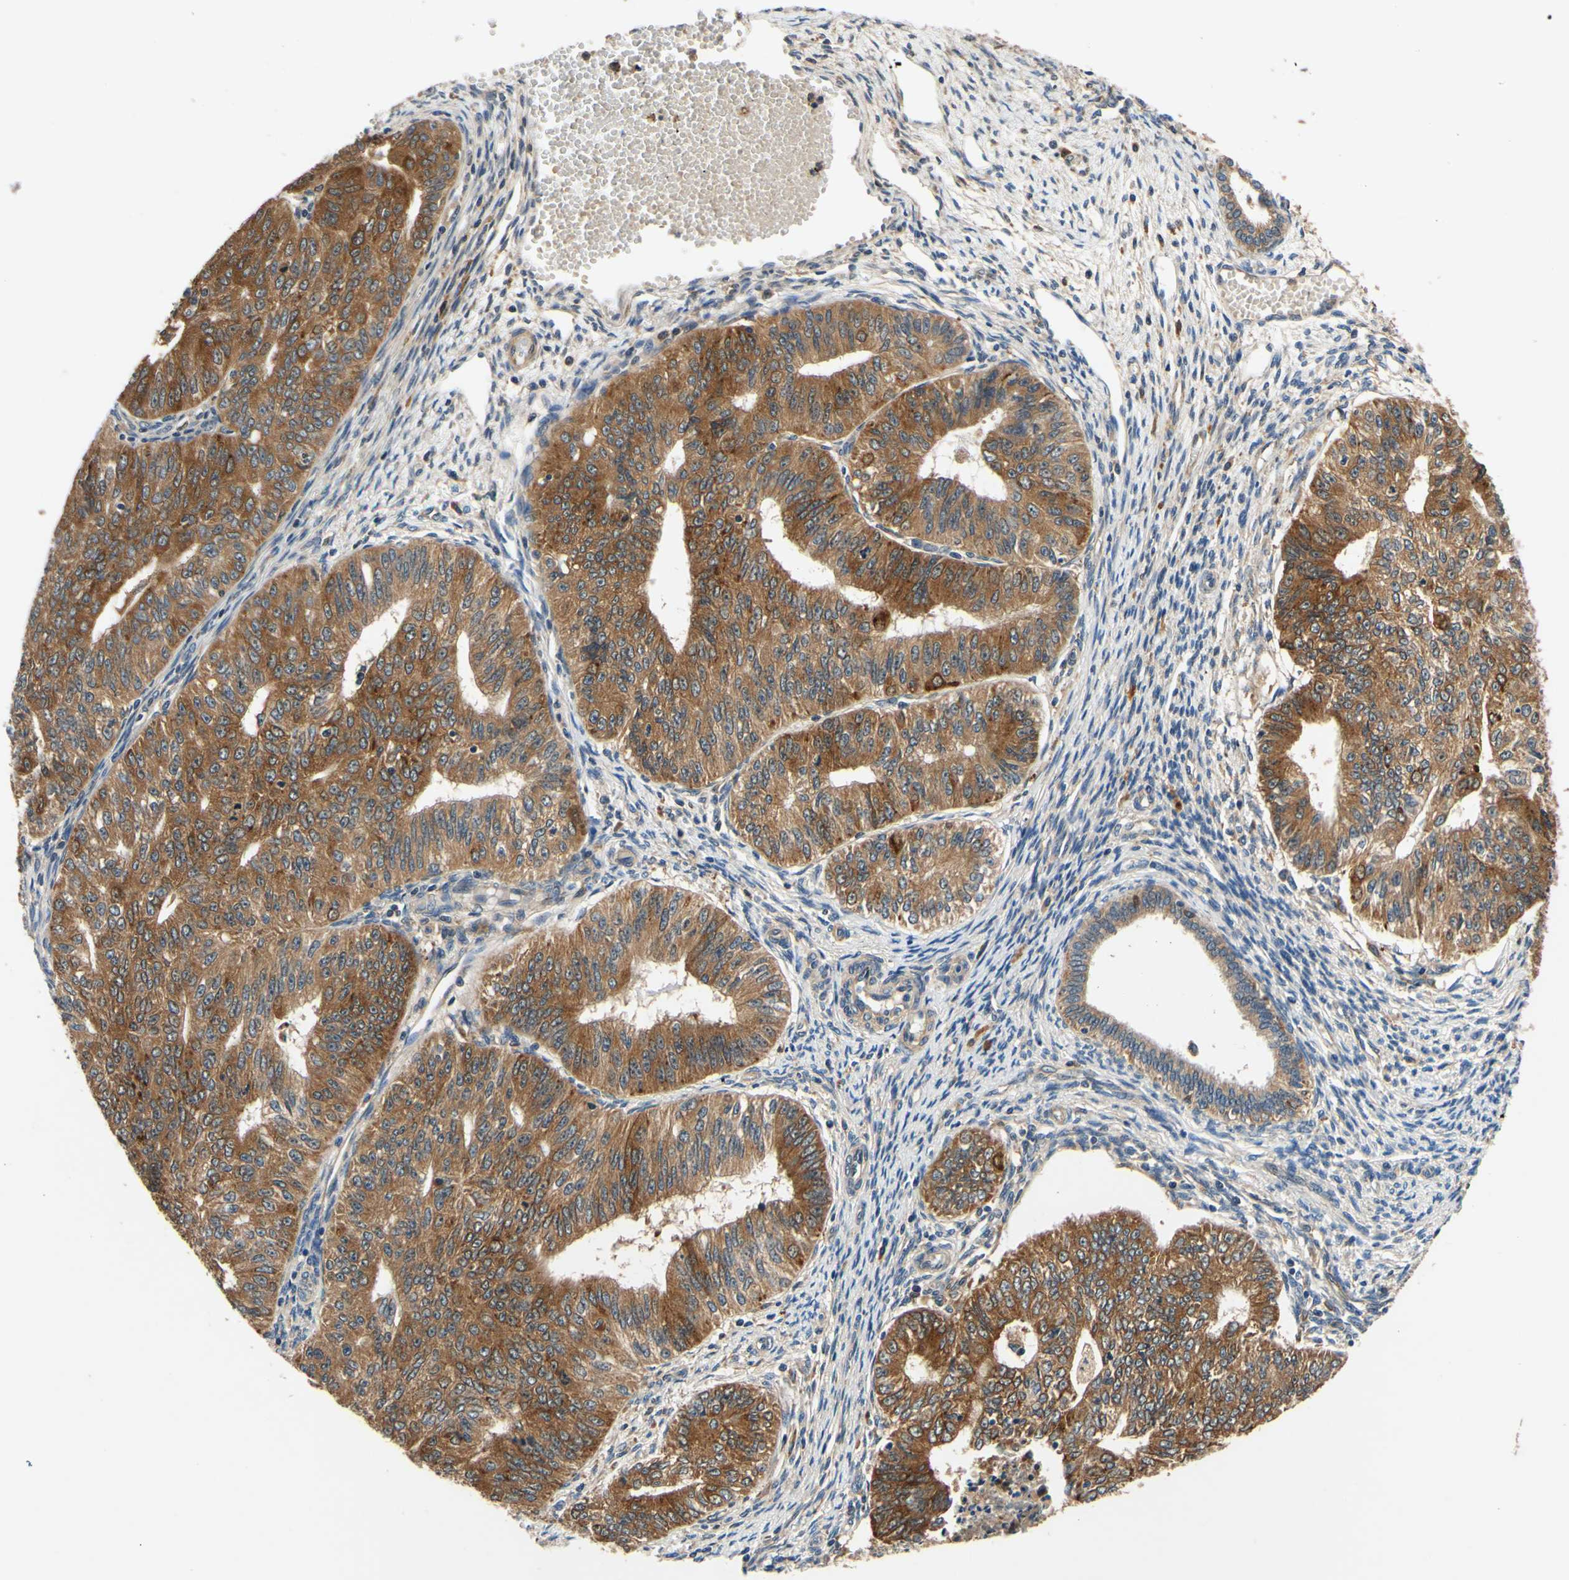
{"staining": {"intensity": "moderate", "quantity": ">75%", "location": "cytoplasmic/membranous"}, "tissue": "endometrial cancer", "cell_type": "Tumor cells", "image_type": "cancer", "snomed": [{"axis": "morphology", "description": "Adenocarcinoma, NOS"}, {"axis": "topography", "description": "Endometrium"}], "caption": "This micrograph demonstrates endometrial adenocarcinoma stained with immunohistochemistry (IHC) to label a protein in brown. The cytoplasmic/membranous of tumor cells show moderate positivity for the protein. Nuclei are counter-stained blue.", "gene": "PLA2G4A", "patient": {"sex": "female", "age": 32}}